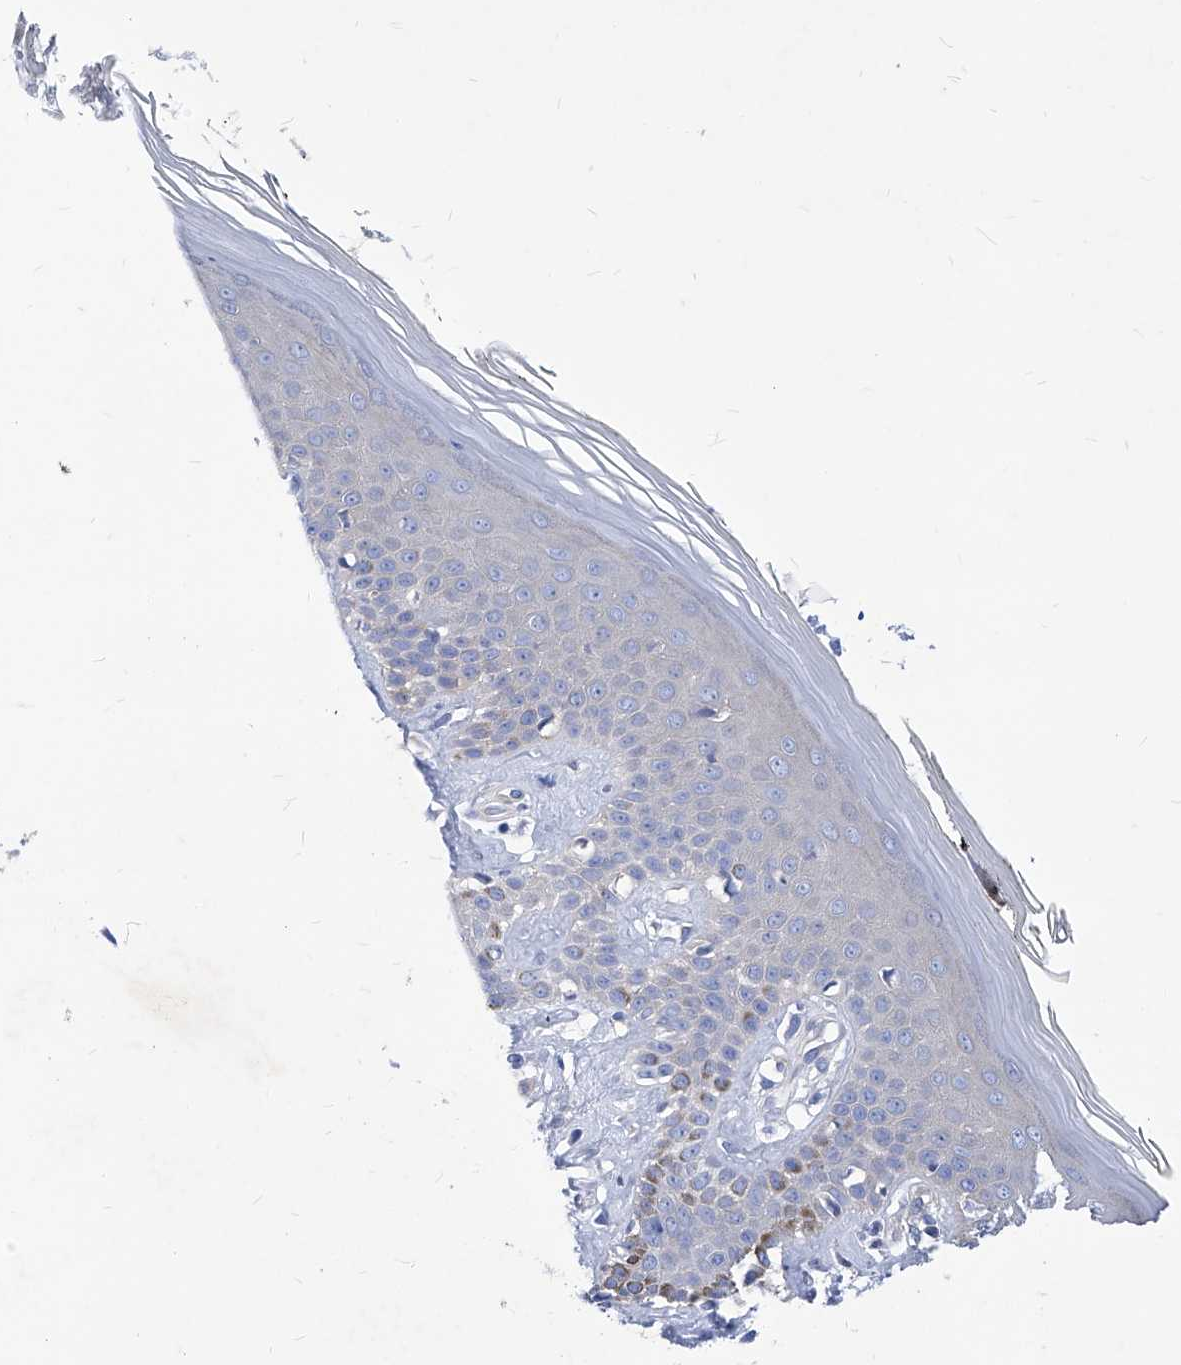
{"staining": {"intensity": "negative", "quantity": "none", "location": "none"}, "tissue": "skin", "cell_type": "Fibroblasts", "image_type": "normal", "snomed": [{"axis": "morphology", "description": "Normal tissue, NOS"}, {"axis": "topography", "description": "Skin"}], "caption": "A photomicrograph of human skin is negative for staining in fibroblasts. (Stains: DAB IHC with hematoxylin counter stain, Microscopy: brightfield microscopy at high magnification).", "gene": "XPNPEP1", "patient": {"sex": "female", "age": 64}}